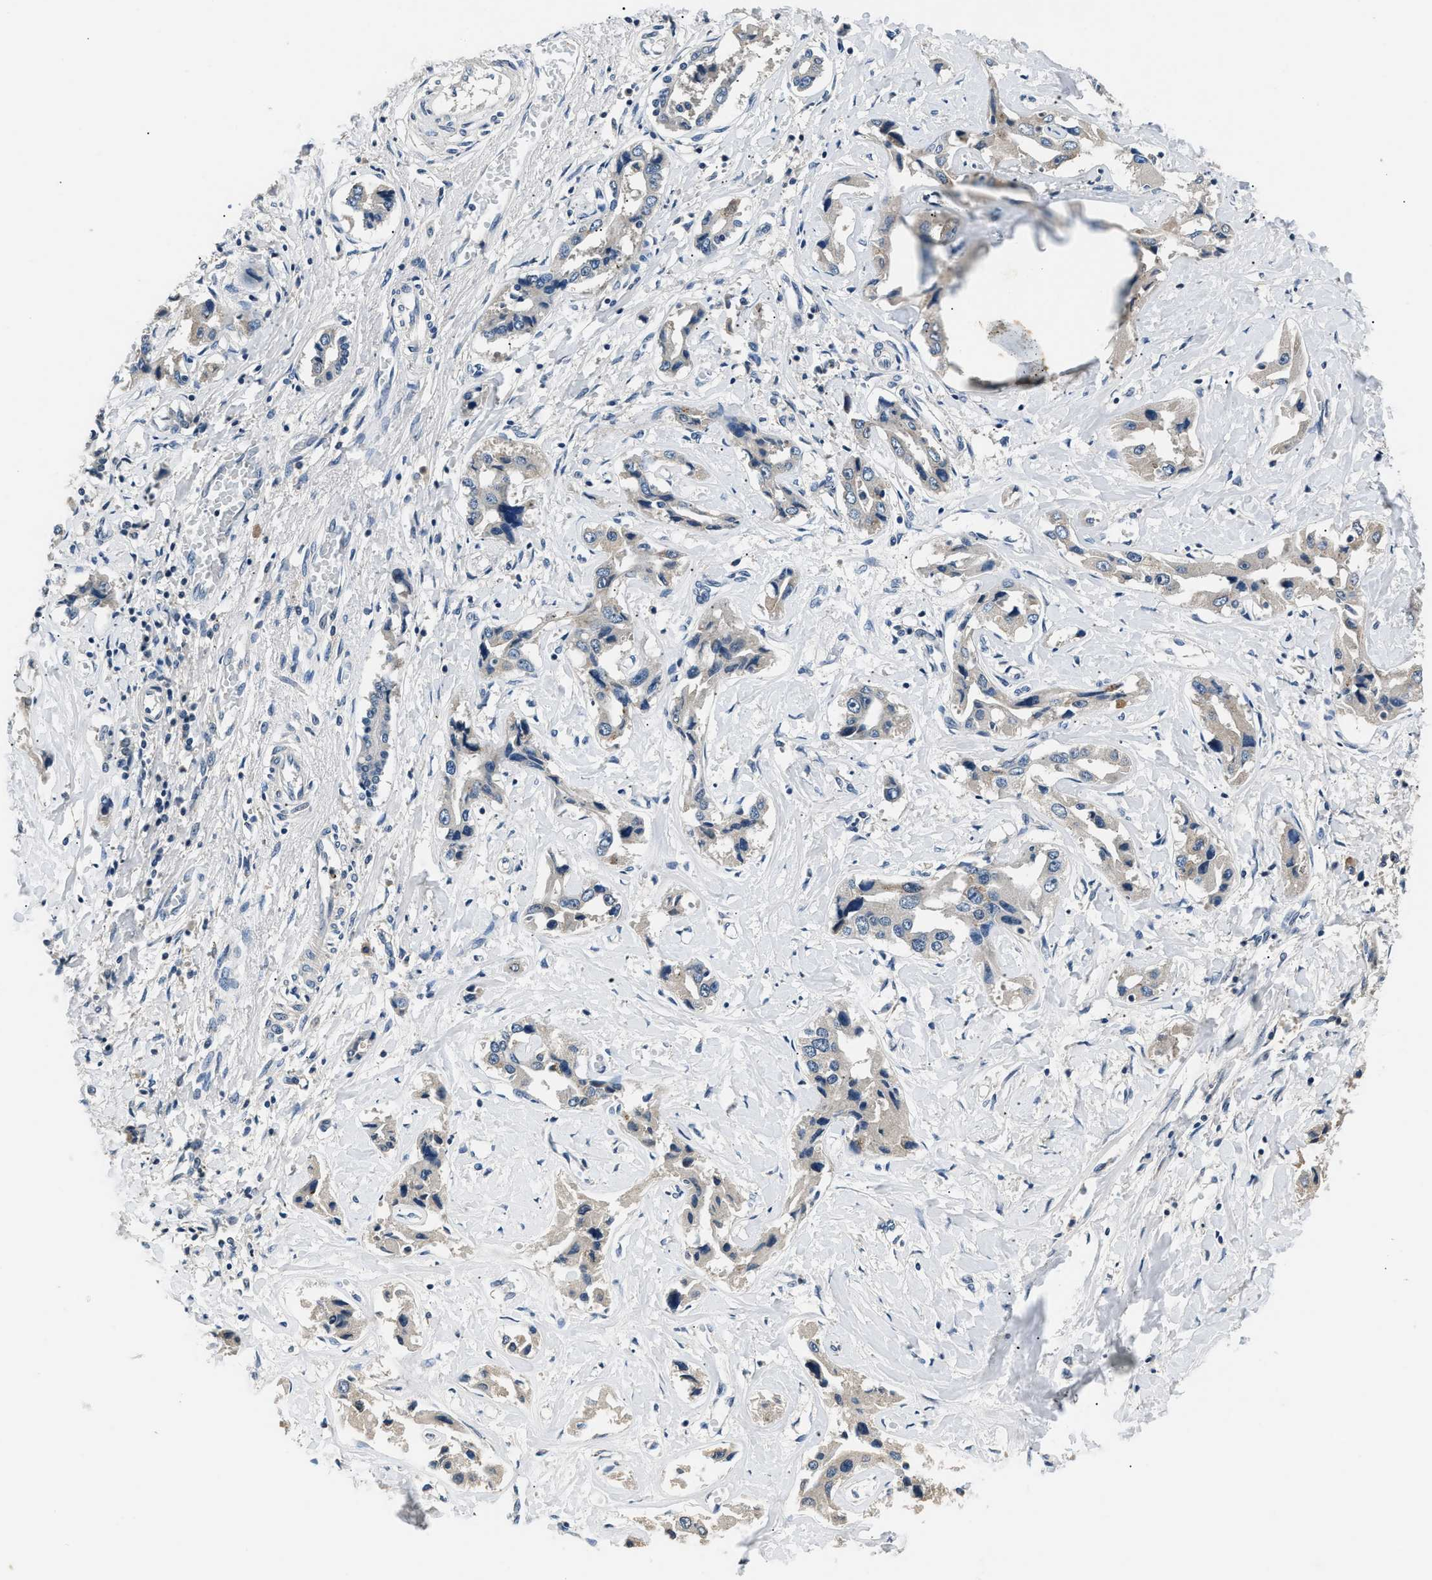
{"staining": {"intensity": "negative", "quantity": "none", "location": "none"}, "tissue": "liver cancer", "cell_type": "Tumor cells", "image_type": "cancer", "snomed": [{"axis": "morphology", "description": "Cholangiocarcinoma"}, {"axis": "topography", "description": "Liver"}], "caption": "Tumor cells are negative for brown protein staining in liver cancer.", "gene": "INHA", "patient": {"sex": "male", "age": 59}}